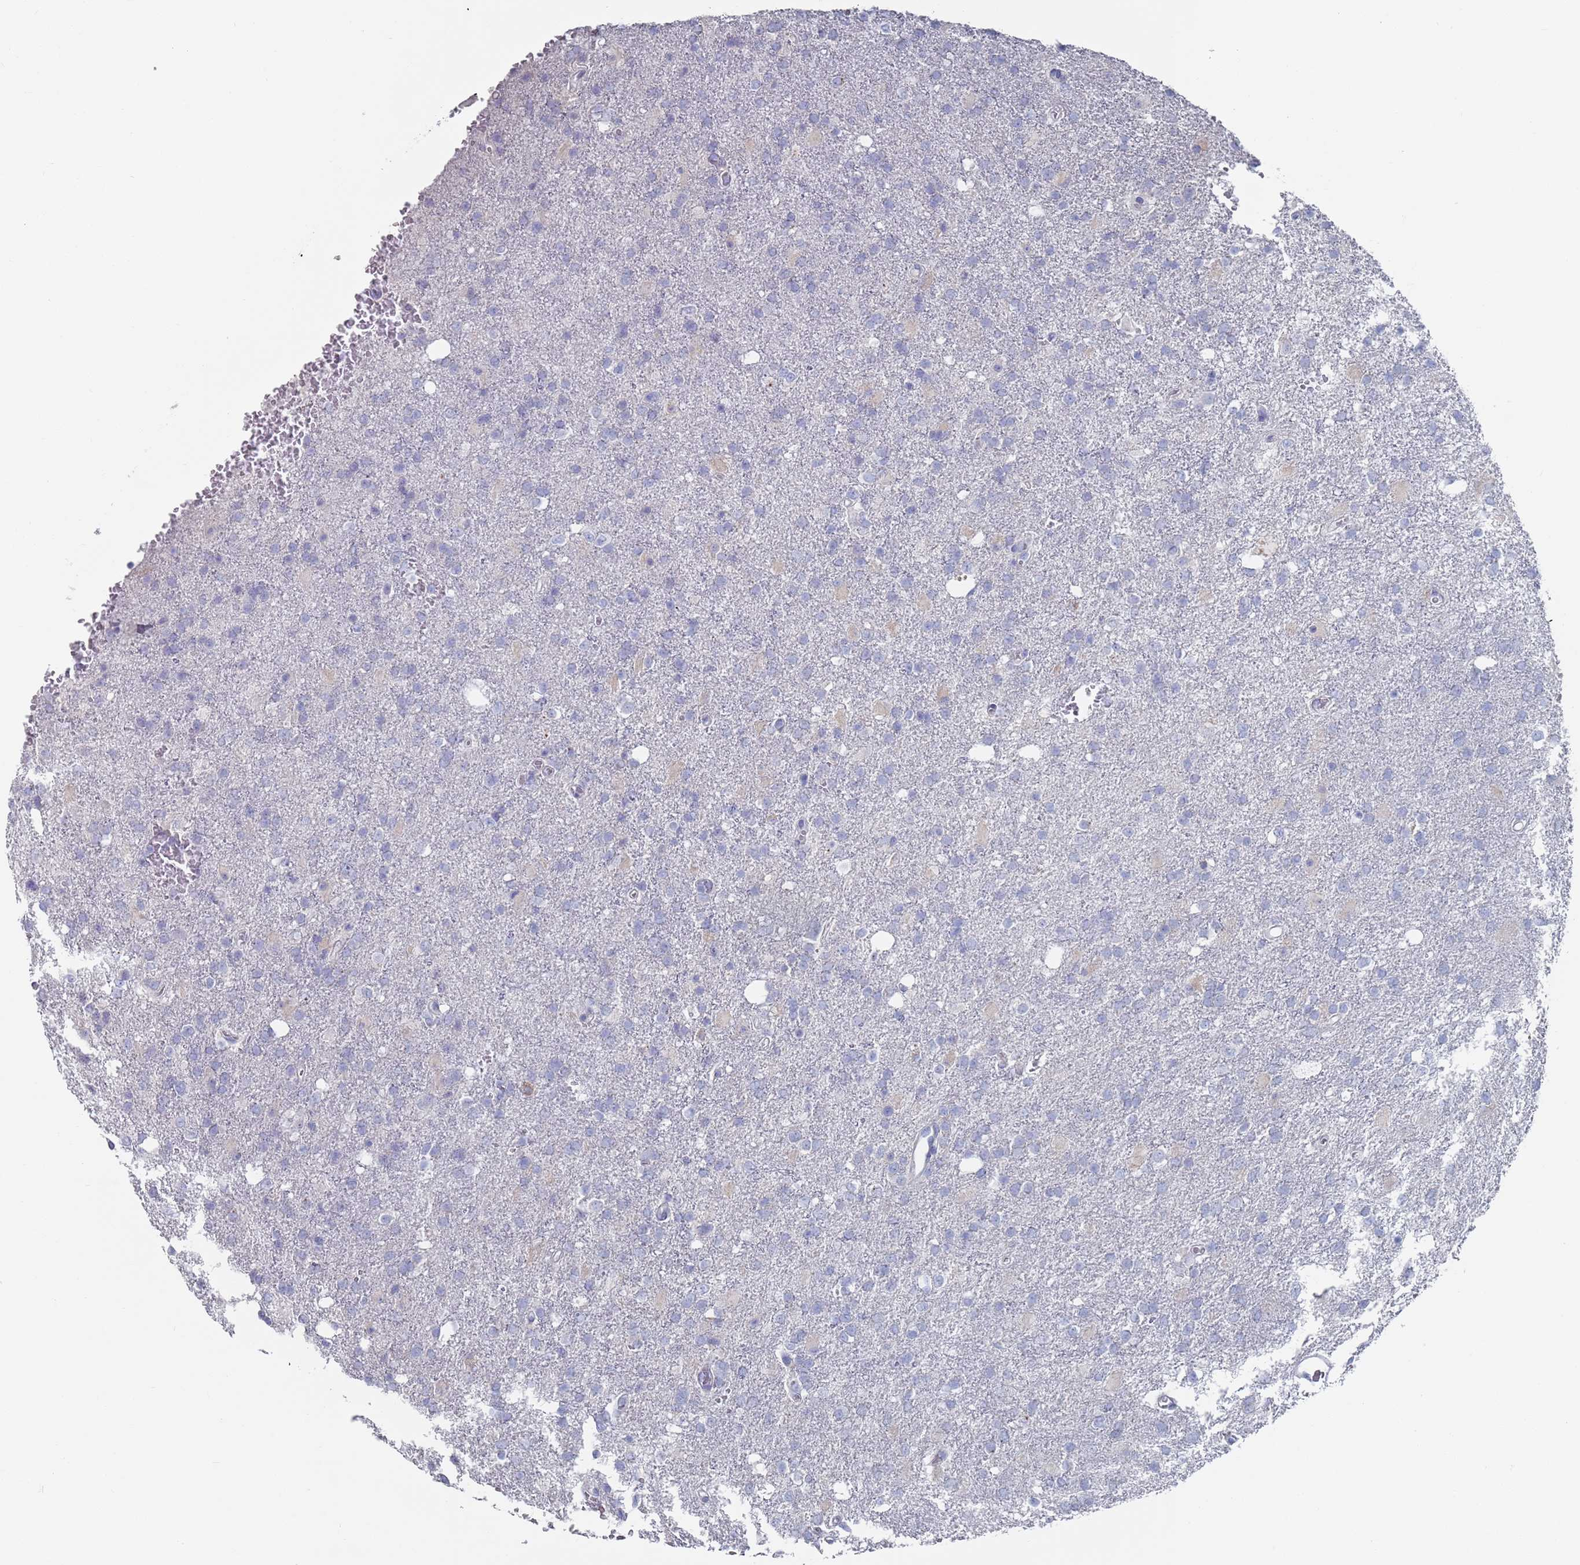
{"staining": {"intensity": "negative", "quantity": "none", "location": "none"}, "tissue": "glioma", "cell_type": "Tumor cells", "image_type": "cancer", "snomed": [{"axis": "morphology", "description": "Glioma, malignant, High grade"}, {"axis": "topography", "description": "Brain"}], "caption": "Micrograph shows no protein positivity in tumor cells of high-grade glioma (malignant) tissue.", "gene": "MAT1A", "patient": {"sex": "female", "age": 74}}